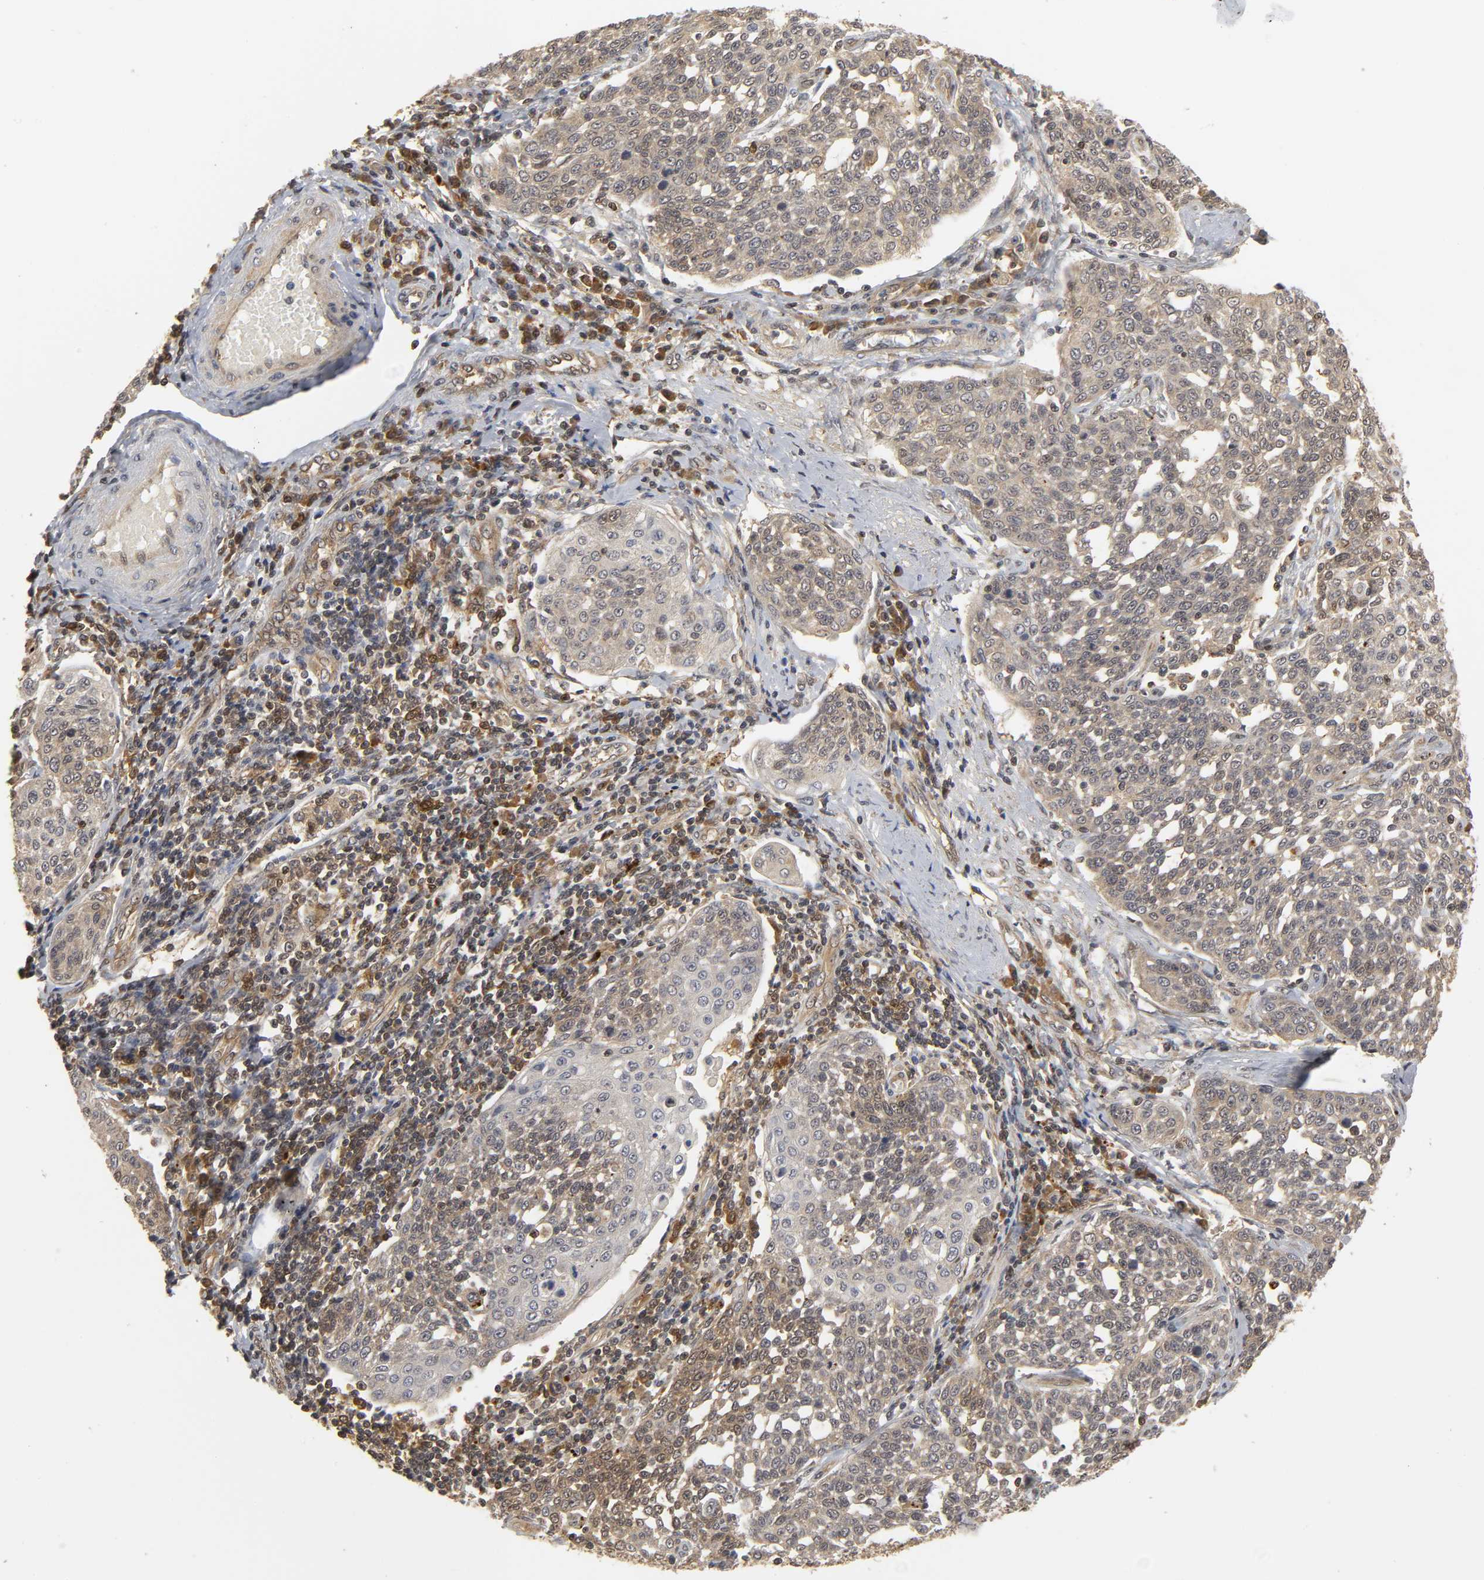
{"staining": {"intensity": "moderate", "quantity": ">75%", "location": "cytoplasmic/membranous,nuclear"}, "tissue": "cervical cancer", "cell_type": "Tumor cells", "image_type": "cancer", "snomed": [{"axis": "morphology", "description": "Squamous cell carcinoma, NOS"}, {"axis": "topography", "description": "Cervix"}], "caption": "Cervical cancer (squamous cell carcinoma) was stained to show a protein in brown. There is medium levels of moderate cytoplasmic/membranous and nuclear positivity in approximately >75% of tumor cells.", "gene": "PARK7", "patient": {"sex": "female", "age": 34}}